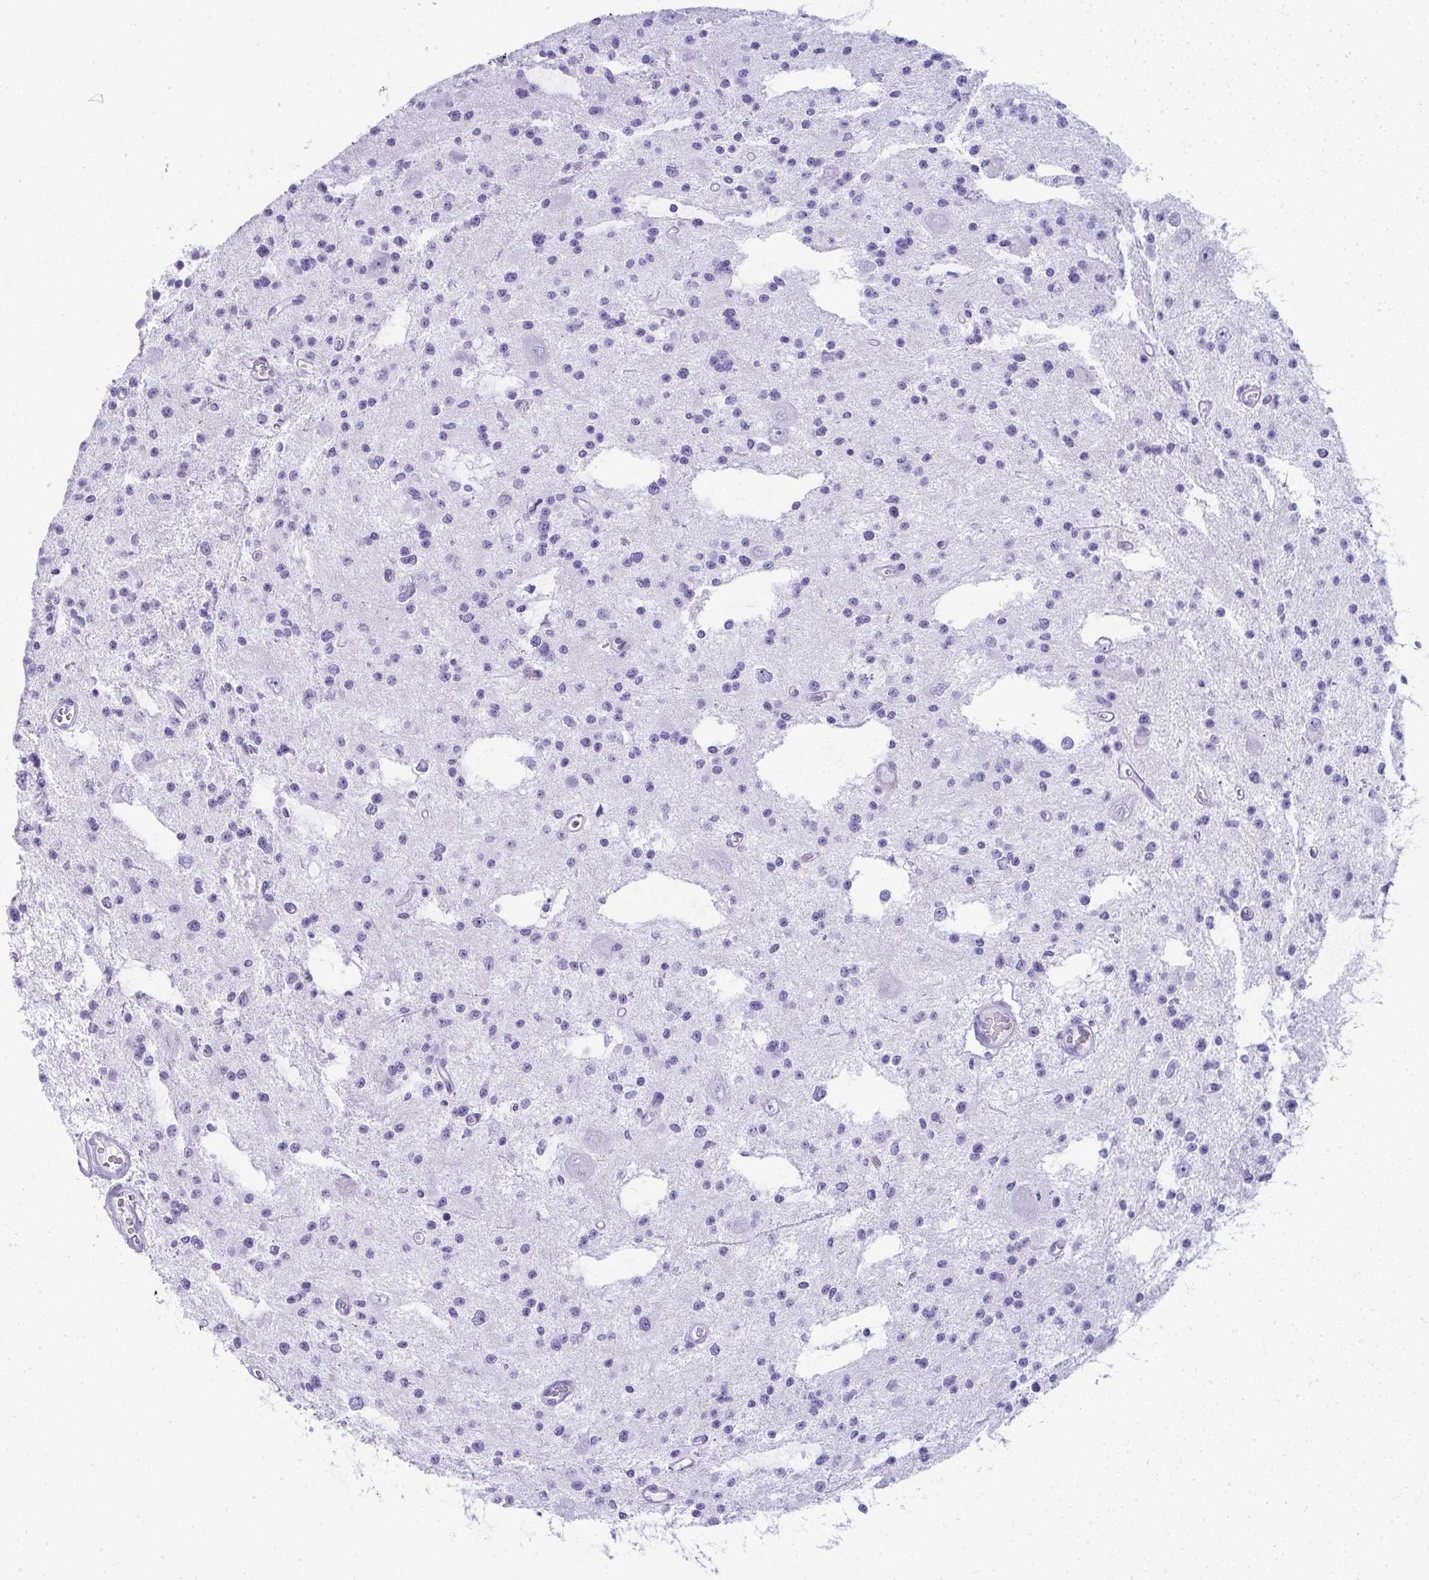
{"staining": {"intensity": "negative", "quantity": "none", "location": "none"}, "tissue": "glioma", "cell_type": "Tumor cells", "image_type": "cancer", "snomed": [{"axis": "morphology", "description": "Glioma, malignant, Low grade"}, {"axis": "topography", "description": "Brain"}], "caption": "IHC micrograph of human malignant glioma (low-grade) stained for a protein (brown), which demonstrates no positivity in tumor cells.", "gene": "JCHAIN", "patient": {"sex": "male", "age": 43}}